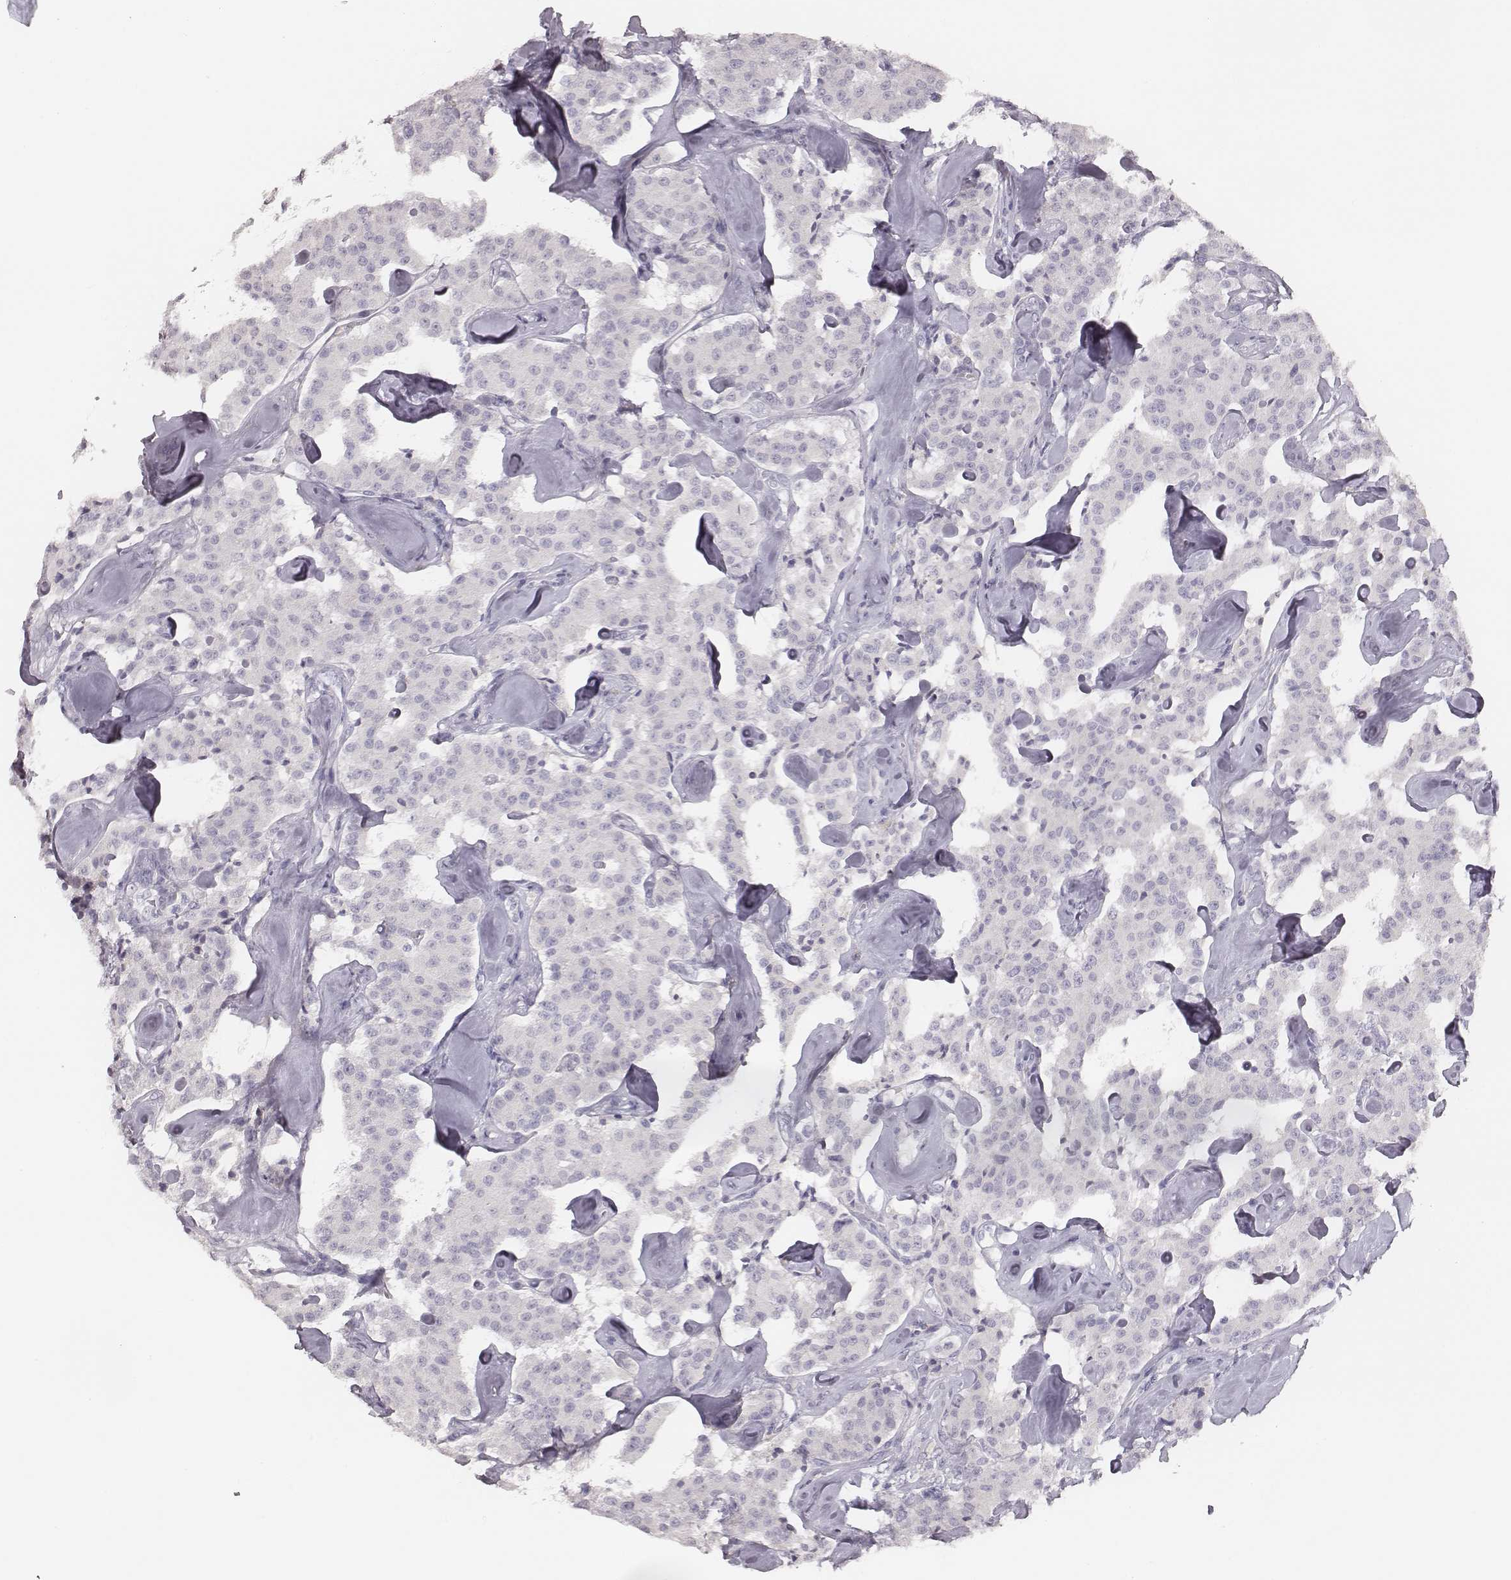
{"staining": {"intensity": "negative", "quantity": "none", "location": "none"}, "tissue": "carcinoid", "cell_type": "Tumor cells", "image_type": "cancer", "snomed": [{"axis": "morphology", "description": "Carcinoid, malignant, NOS"}, {"axis": "topography", "description": "Pancreas"}], "caption": "Immunohistochemistry (IHC) micrograph of human carcinoid stained for a protein (brown), which demonstrates no staining in tumor cells.", "gene": "MYH6", "patient": {"sex": "male", "age": 41}}